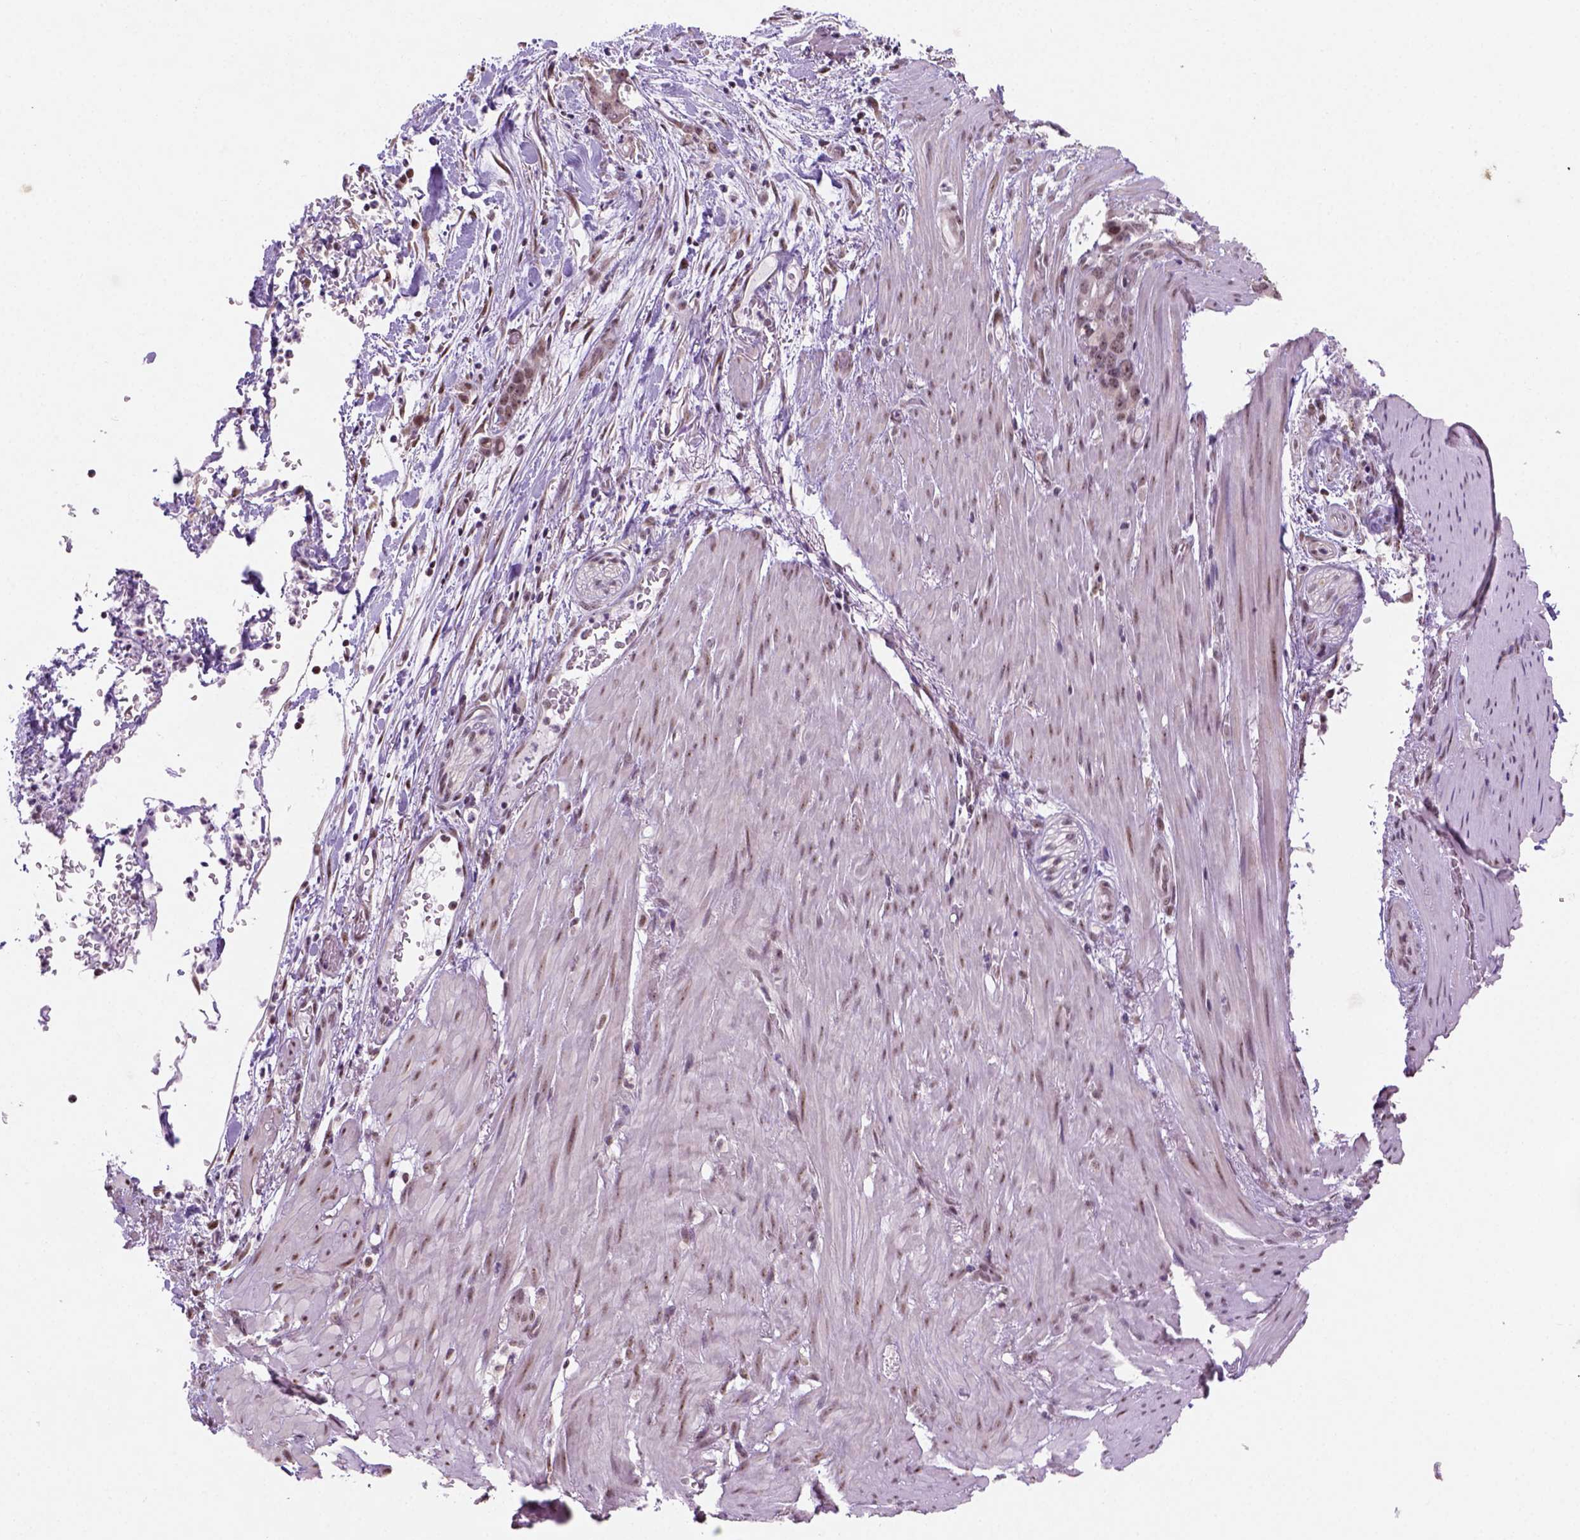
{"staining": {"intensity": "moderate", "quantity": ">75%", "location": "nuclear"}, "tissue": "stomach cancer", "cell_type": "Tumor cells", "image_type": "cancer", "snomed": [{"axis": "morphology", "description": "Normal tissue, NOS"}, {"axis": "morphology", "description": "Adenocarcinoma, NOS"}, {"axis": "topography", "description": "Esophagus"}, {"axis": "topography", "description": "Stomach, upper"}], "caption": "Immunohistochemical staining of human stomach adenocarcinoma exhibits moderate nuclear protein positivity in about >75% of tumor cells.", "gene": "DDX50", "patient": {"sex": "male", "age": 74}}